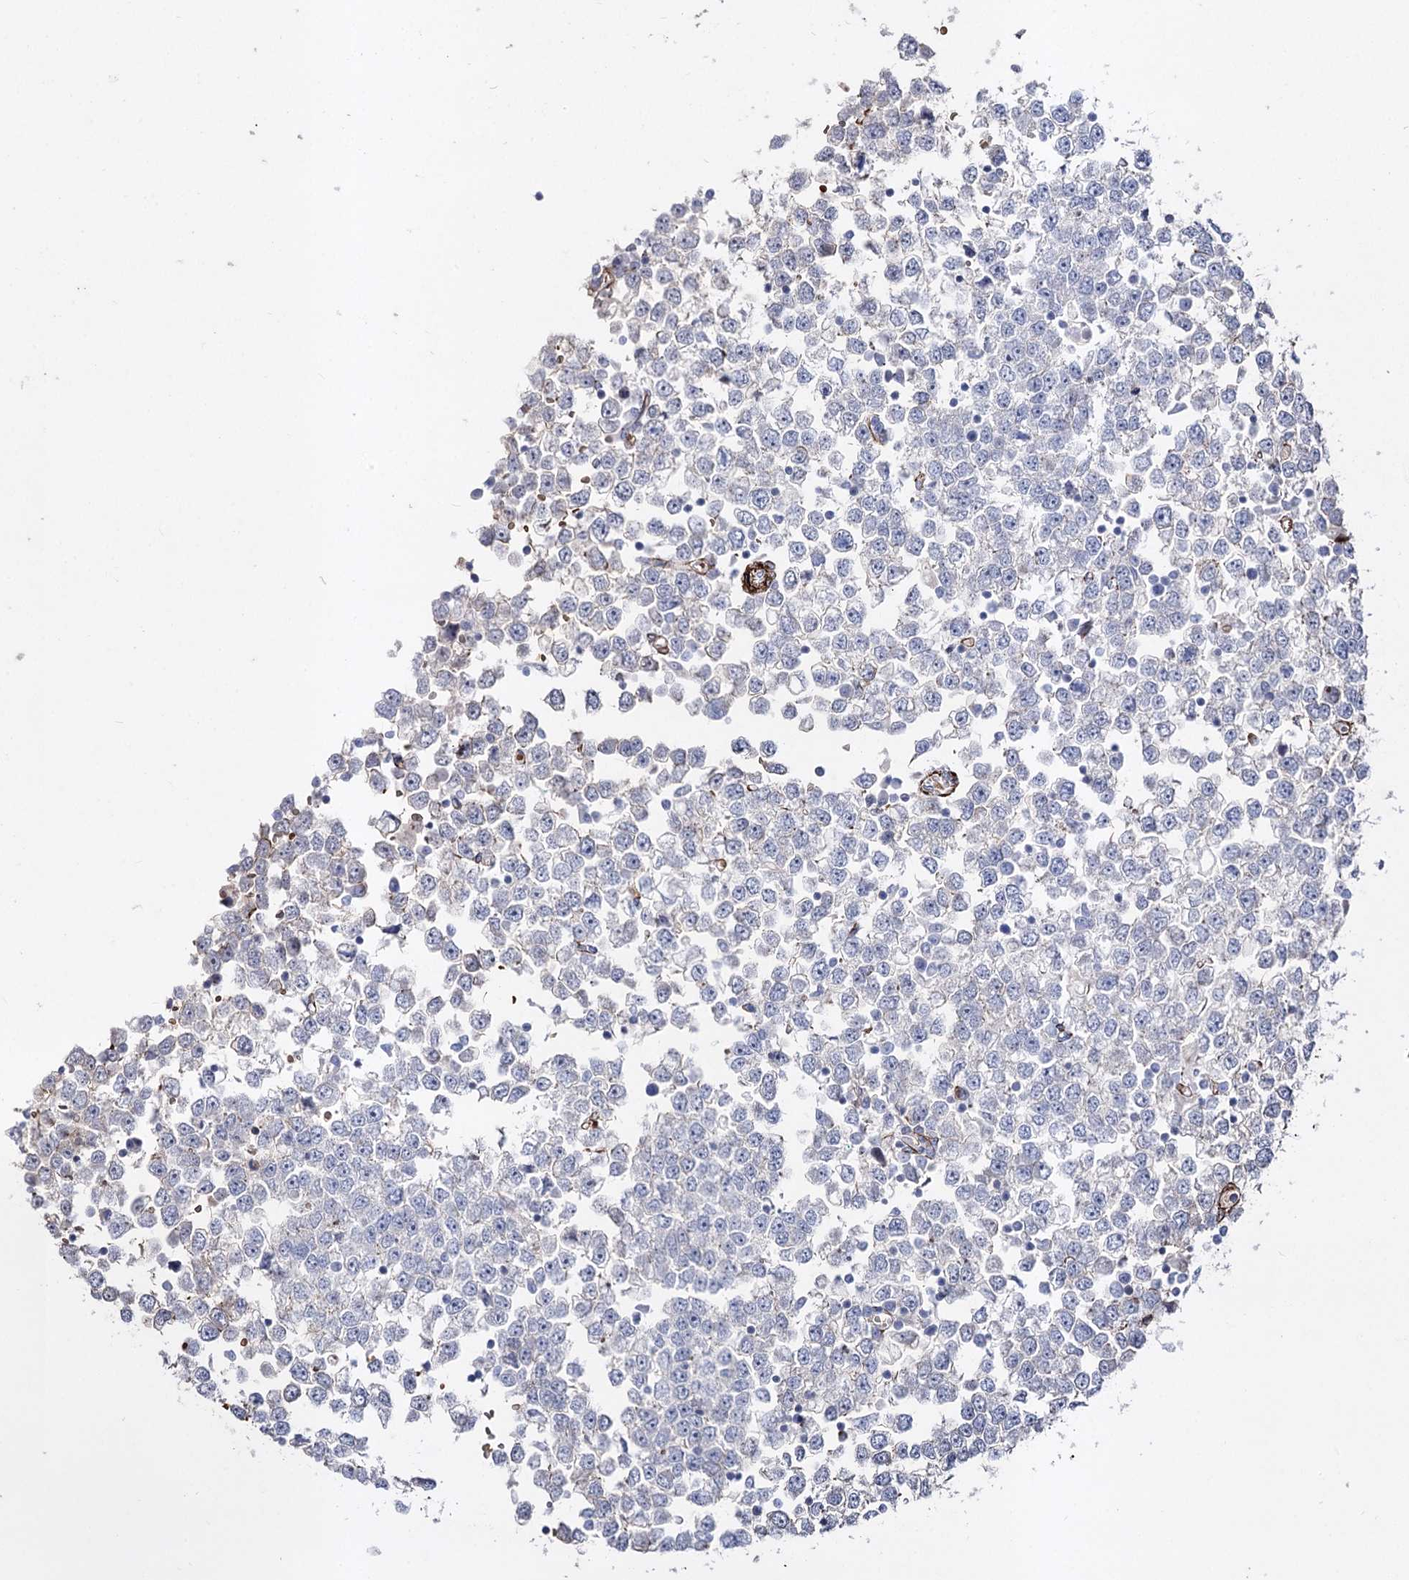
{"staining": {"intensity": "negative", "quantity": "none", "location": "none"}, "tissue": "testis cancer", "cell_type": "Tumor cells", "image_type": "cancer", "snomed": [{"axis": "morphology", "description": "Seminoma, NOS"}, {"axis": "topography", "description": "Testis"}], "caption": "Tumor cells are negative for brown protein staining in testis cancer (seminoma). (Brightfield microscopy of DAB immunohistochemistry at high magnification).", "gene": "ARHGAP20", "patient": {"sex": "male", "age": 65}}